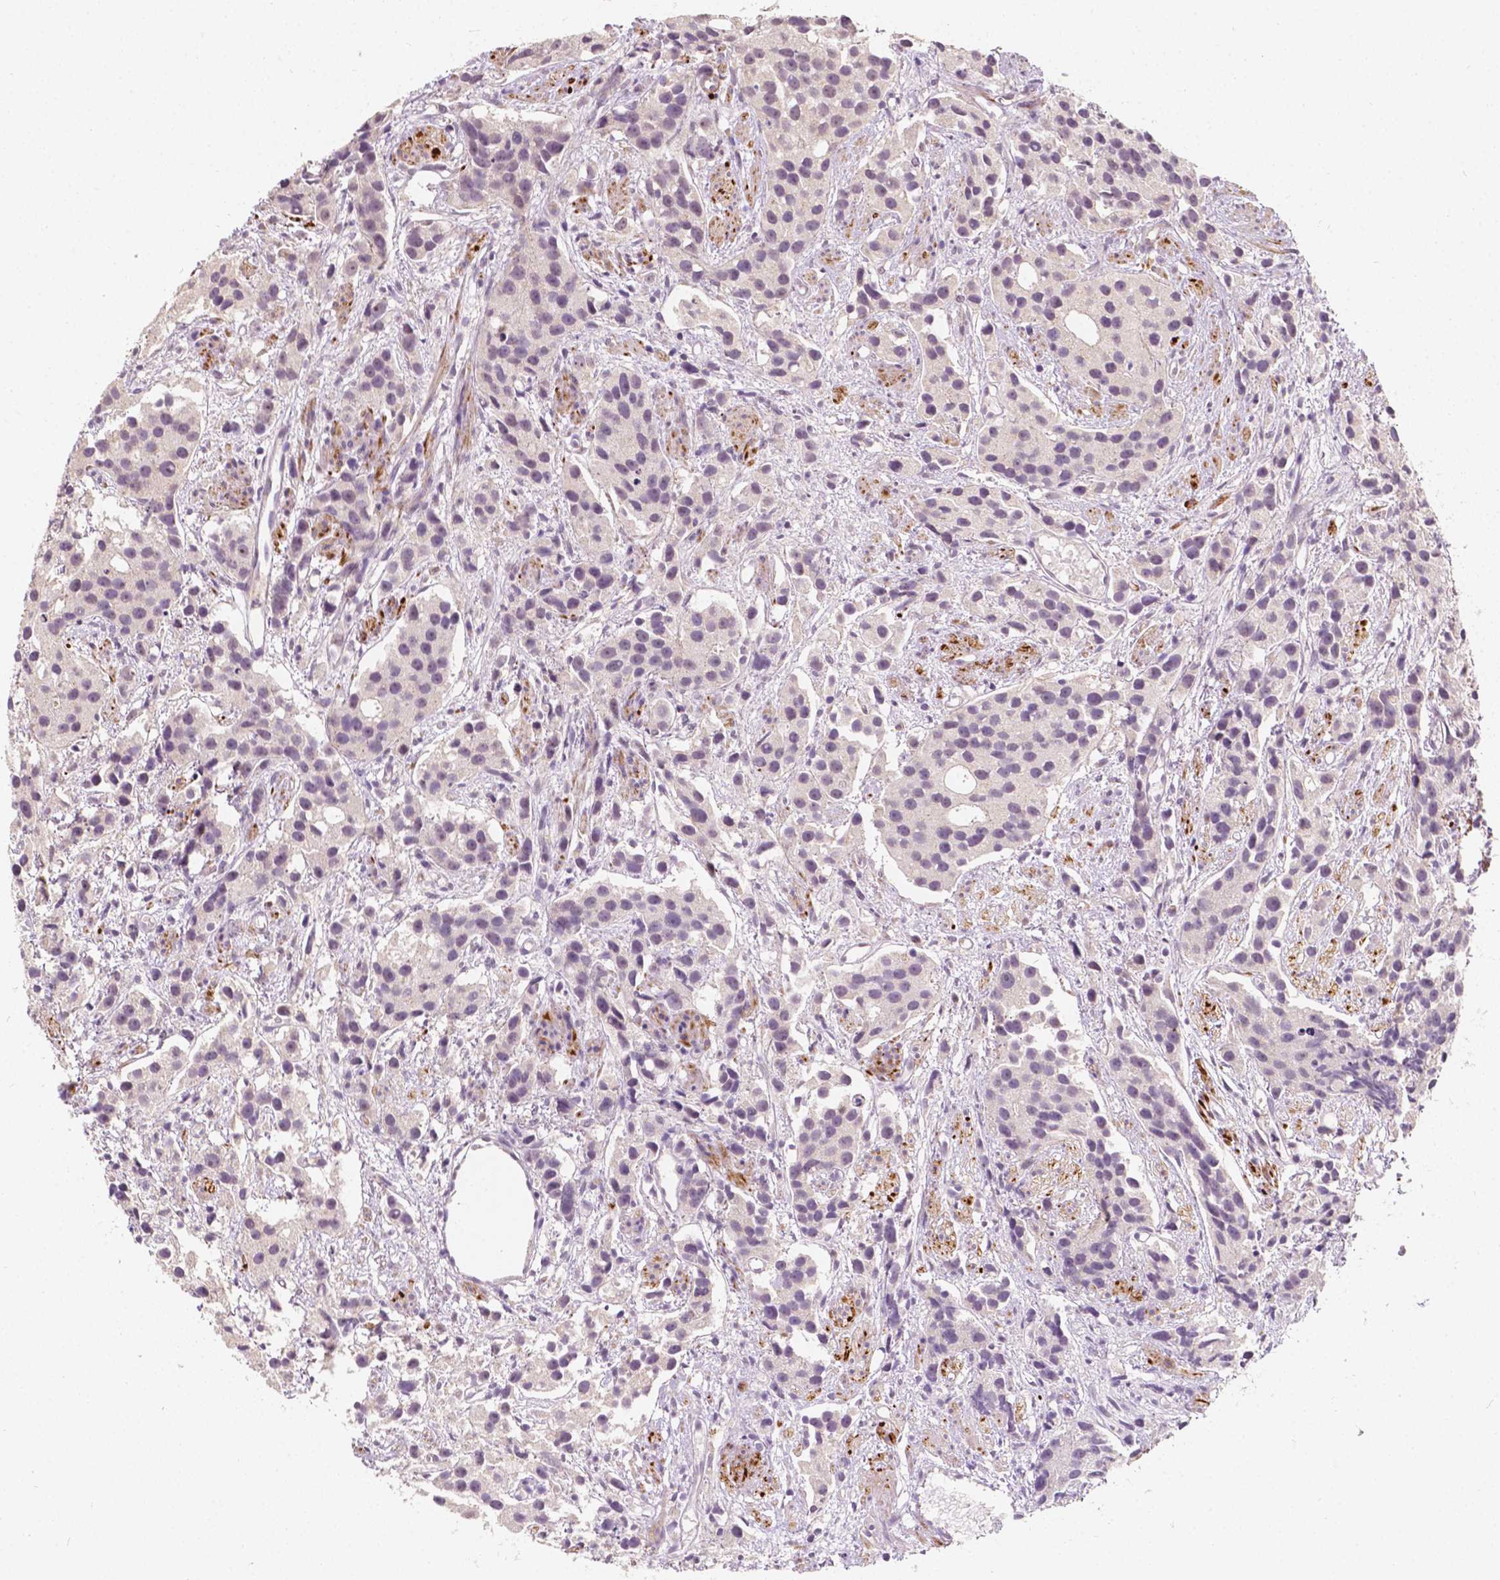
{"staining": {"intensity": "negative", "quantity": "none", "location": "none"}, "tissue": "prostate cancer", "cell_type": "Tumor cells", "image_type": "cancer", "snomed": [{"axis": "morphology", "description": "Adenocarcinoma, High grade"}, {"axis": "topography", "description": "Prostate"}], "caption": "Immunohistochemistry photomicrograph of human prostate high-grade adenocarcinoma stained for a protein (brown), which demonstrates no expression in tumor cells. The staining is performed using DAB brown chromogen with nuclei counter-stained in using hematoxylin.", "gene": "SIRT2", "patient": {"sex": "male", "age": 68}}